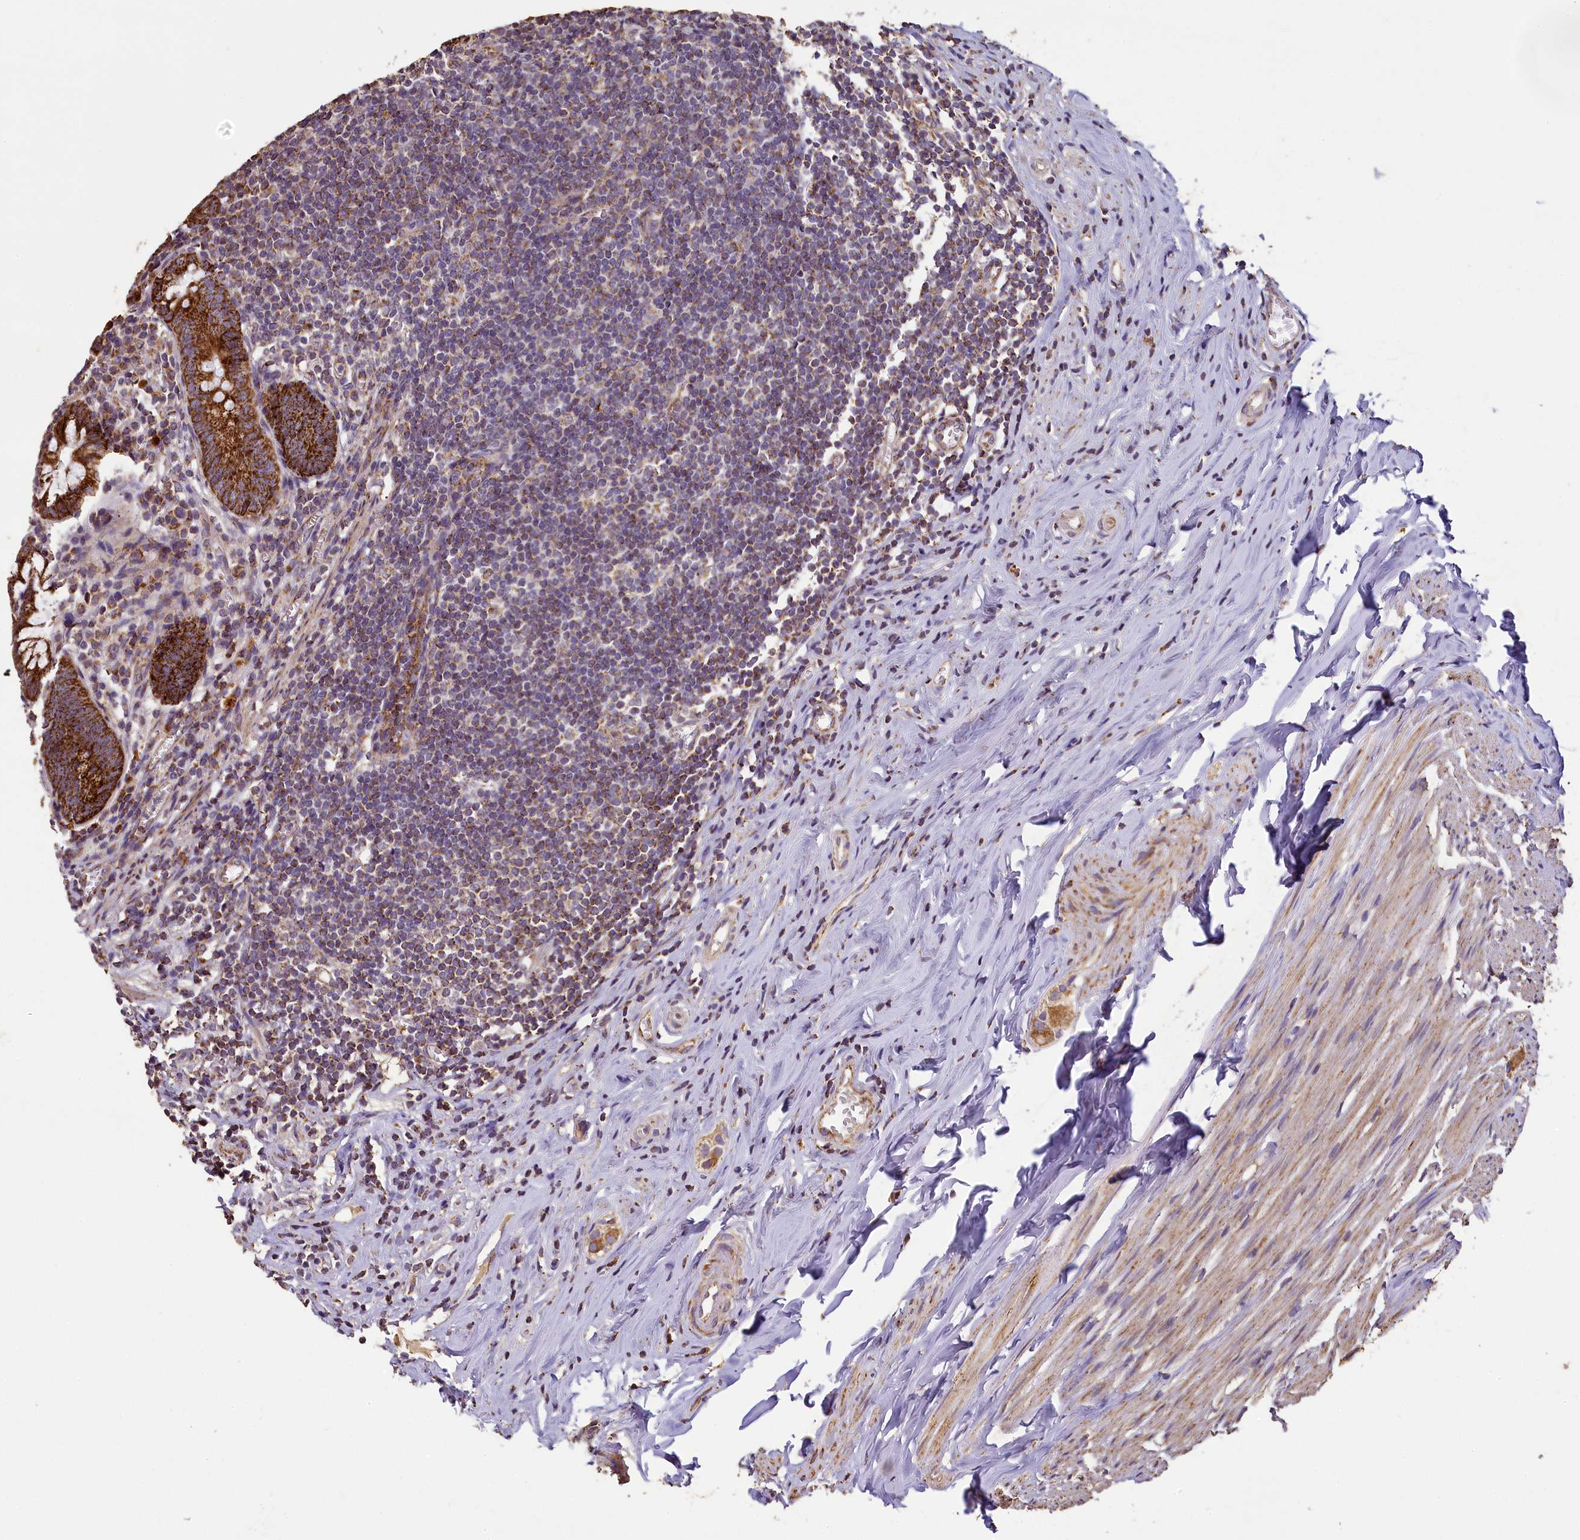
{"staining": {"intensity": "strong", "quantity": ">75%", "location": "cytoplasmic/membranous"}, "tissue": "appendix", "cell_type": "Glandular cells", "image_type": "normal", "snomed": [{"axis": "morphology", "description": "Normal tissue, NOS"}, {"axis": "topography", "description": "Appendix"}], "caption": "A high amount of strong cytoplasmic/membranous staining is present in approximately >75% of glandular cells in benign appendix.", "gene": "COQ9", "patient": {"sex": "female", "age": 51}}